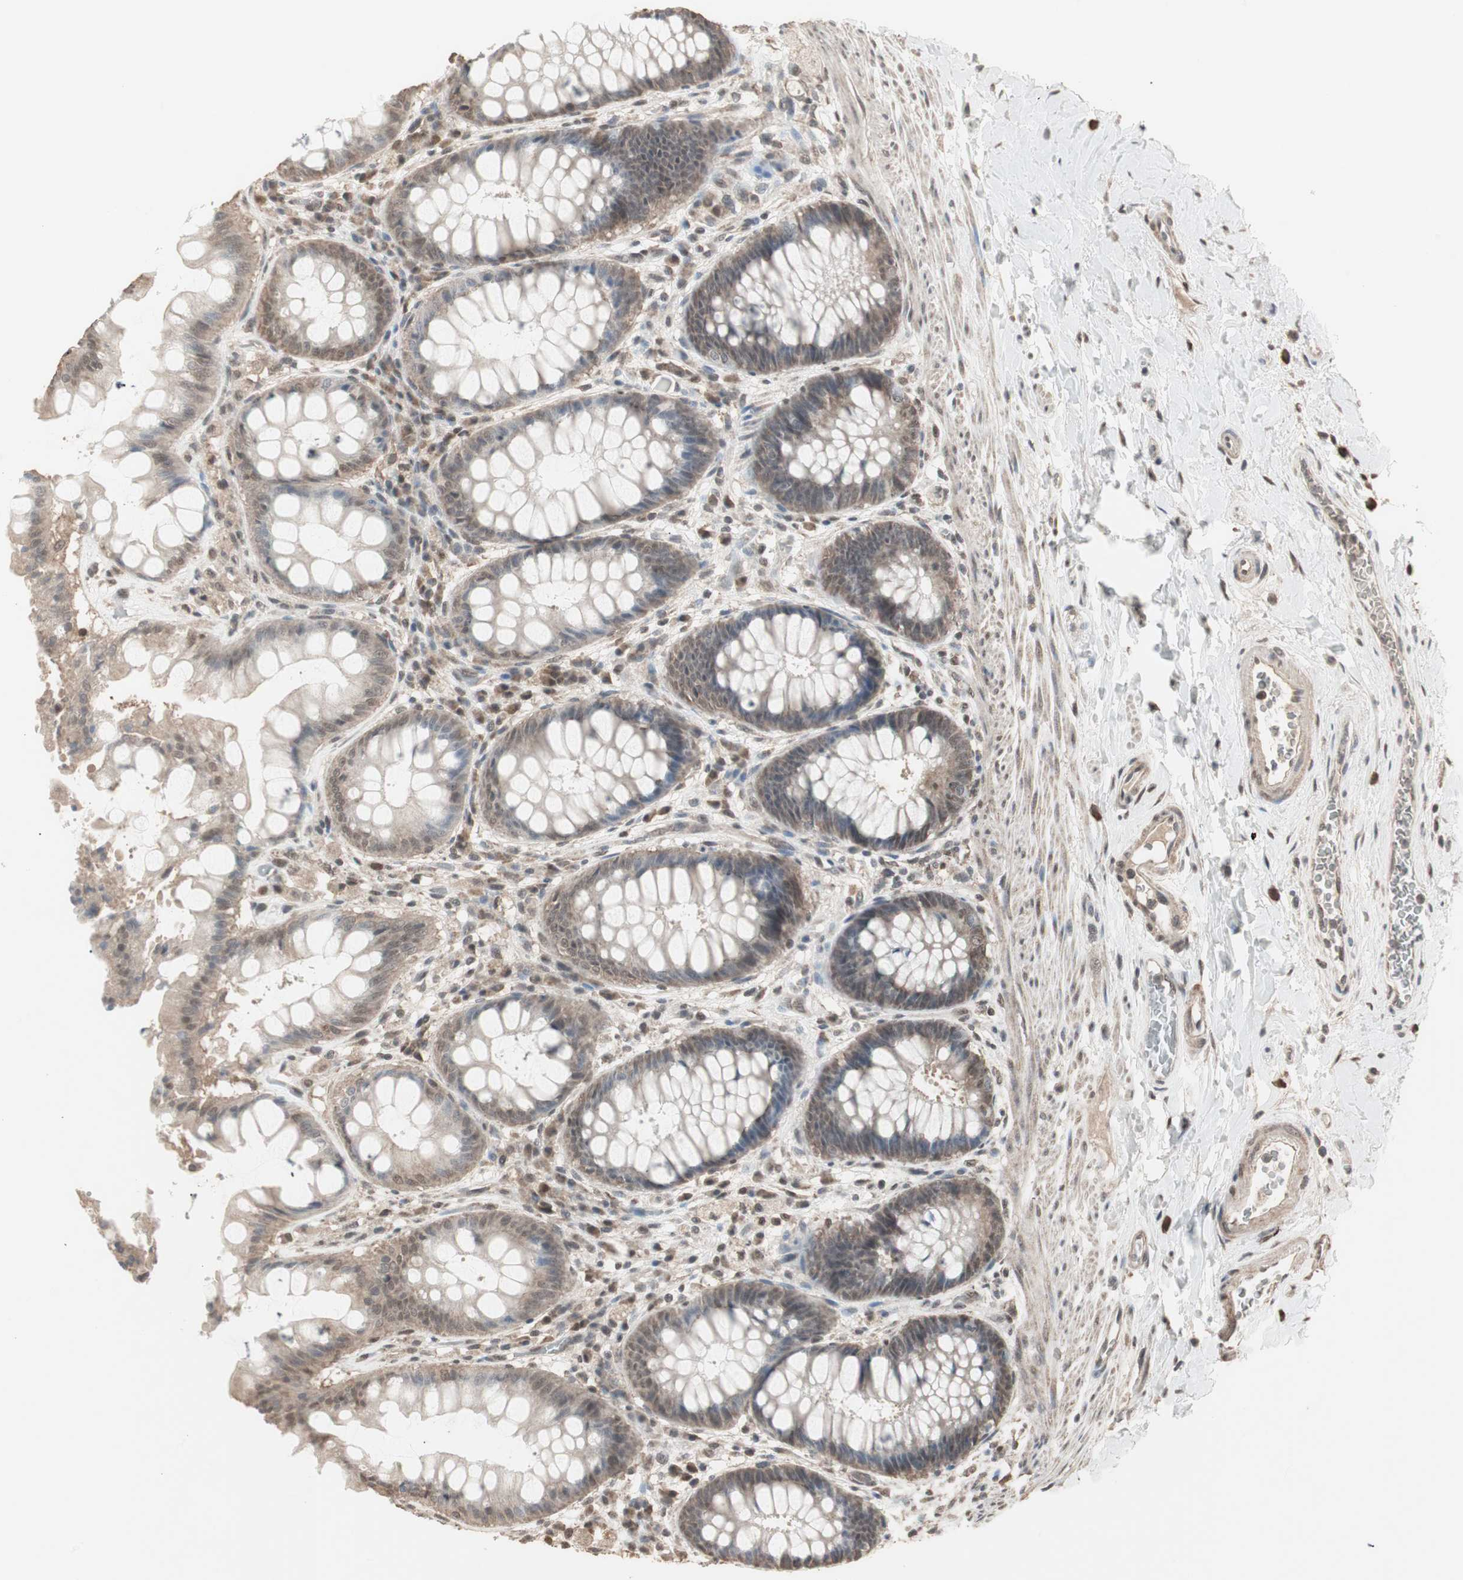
{"staining": {"intensity": "weak", "quantity": "25%-75%", "location": "cytoplasmic/membranous,nuclear"}, "tissue": "rectum", "cell_type": "Glandular cells", "image_type": "normal", "snomed": [{"axis": "morphology", "description": "Normal tissue, NOS"}, {"axis": "topography", "description": "Rectum"}], "caption": "Rectum stained with DAB immunohistochemistry displays low levels of weak cytoplasmic/membranous,nuclear expression in approximately 25%-75% of glandular cells.", "gene": "ZHX2", "patient": {"sex": "female", "age": 46}}